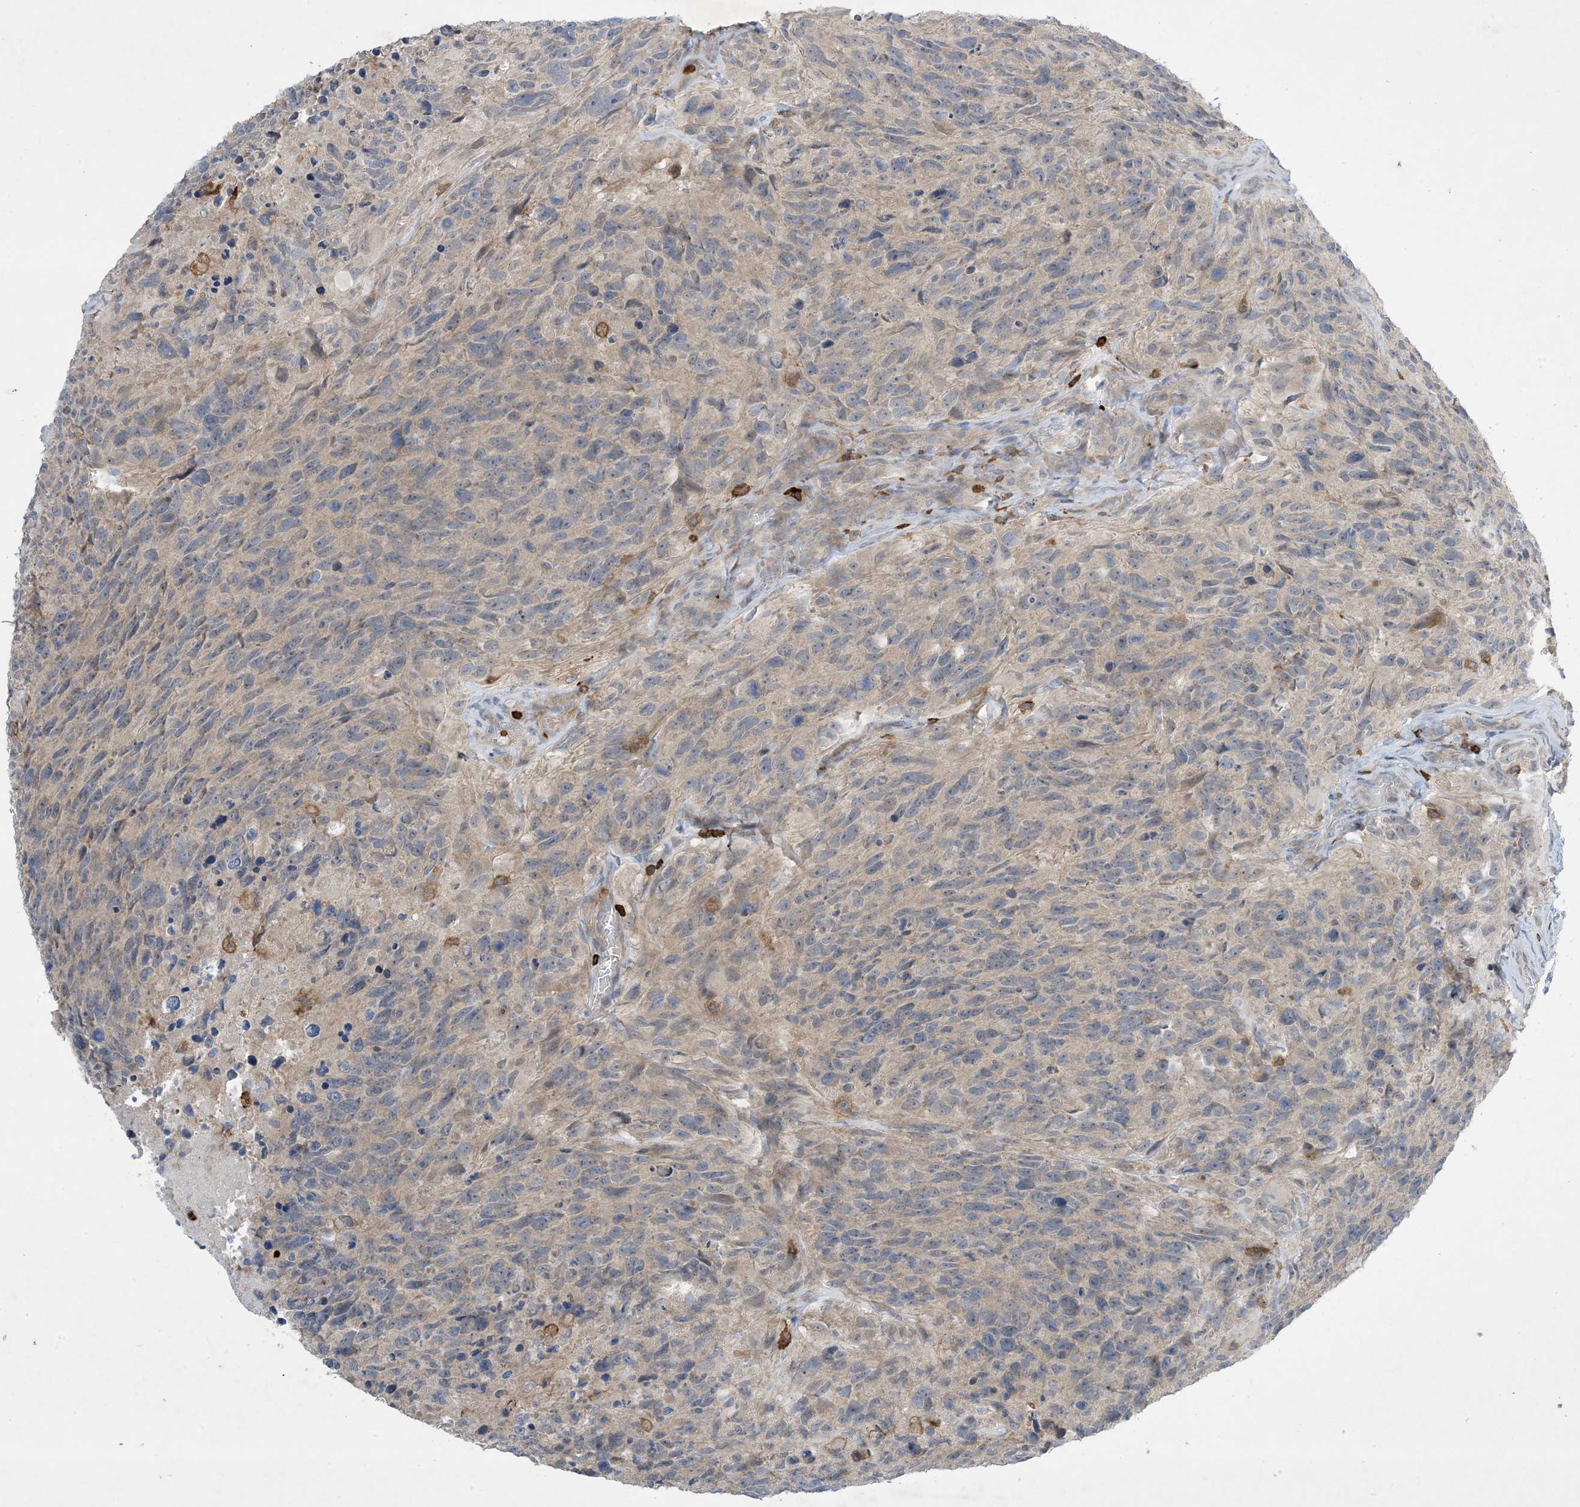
{"staining": {"intensity": "negative", "quantity": "none", "location": "none"}, "tissue": "glioma", "cell_type": "Tumor cells", "image_type": "cancer", "snomed": [{"axis": "morphology", "description": "Glioma, malignant, High grade"}, {"axis": "topography", "description": "Brain"}], "caption": "IHC of malignant glioma (high-grade) shows no staining in tumor cells.", "gene": "AK9", "patient": {"sex": "male", "age": 69}}